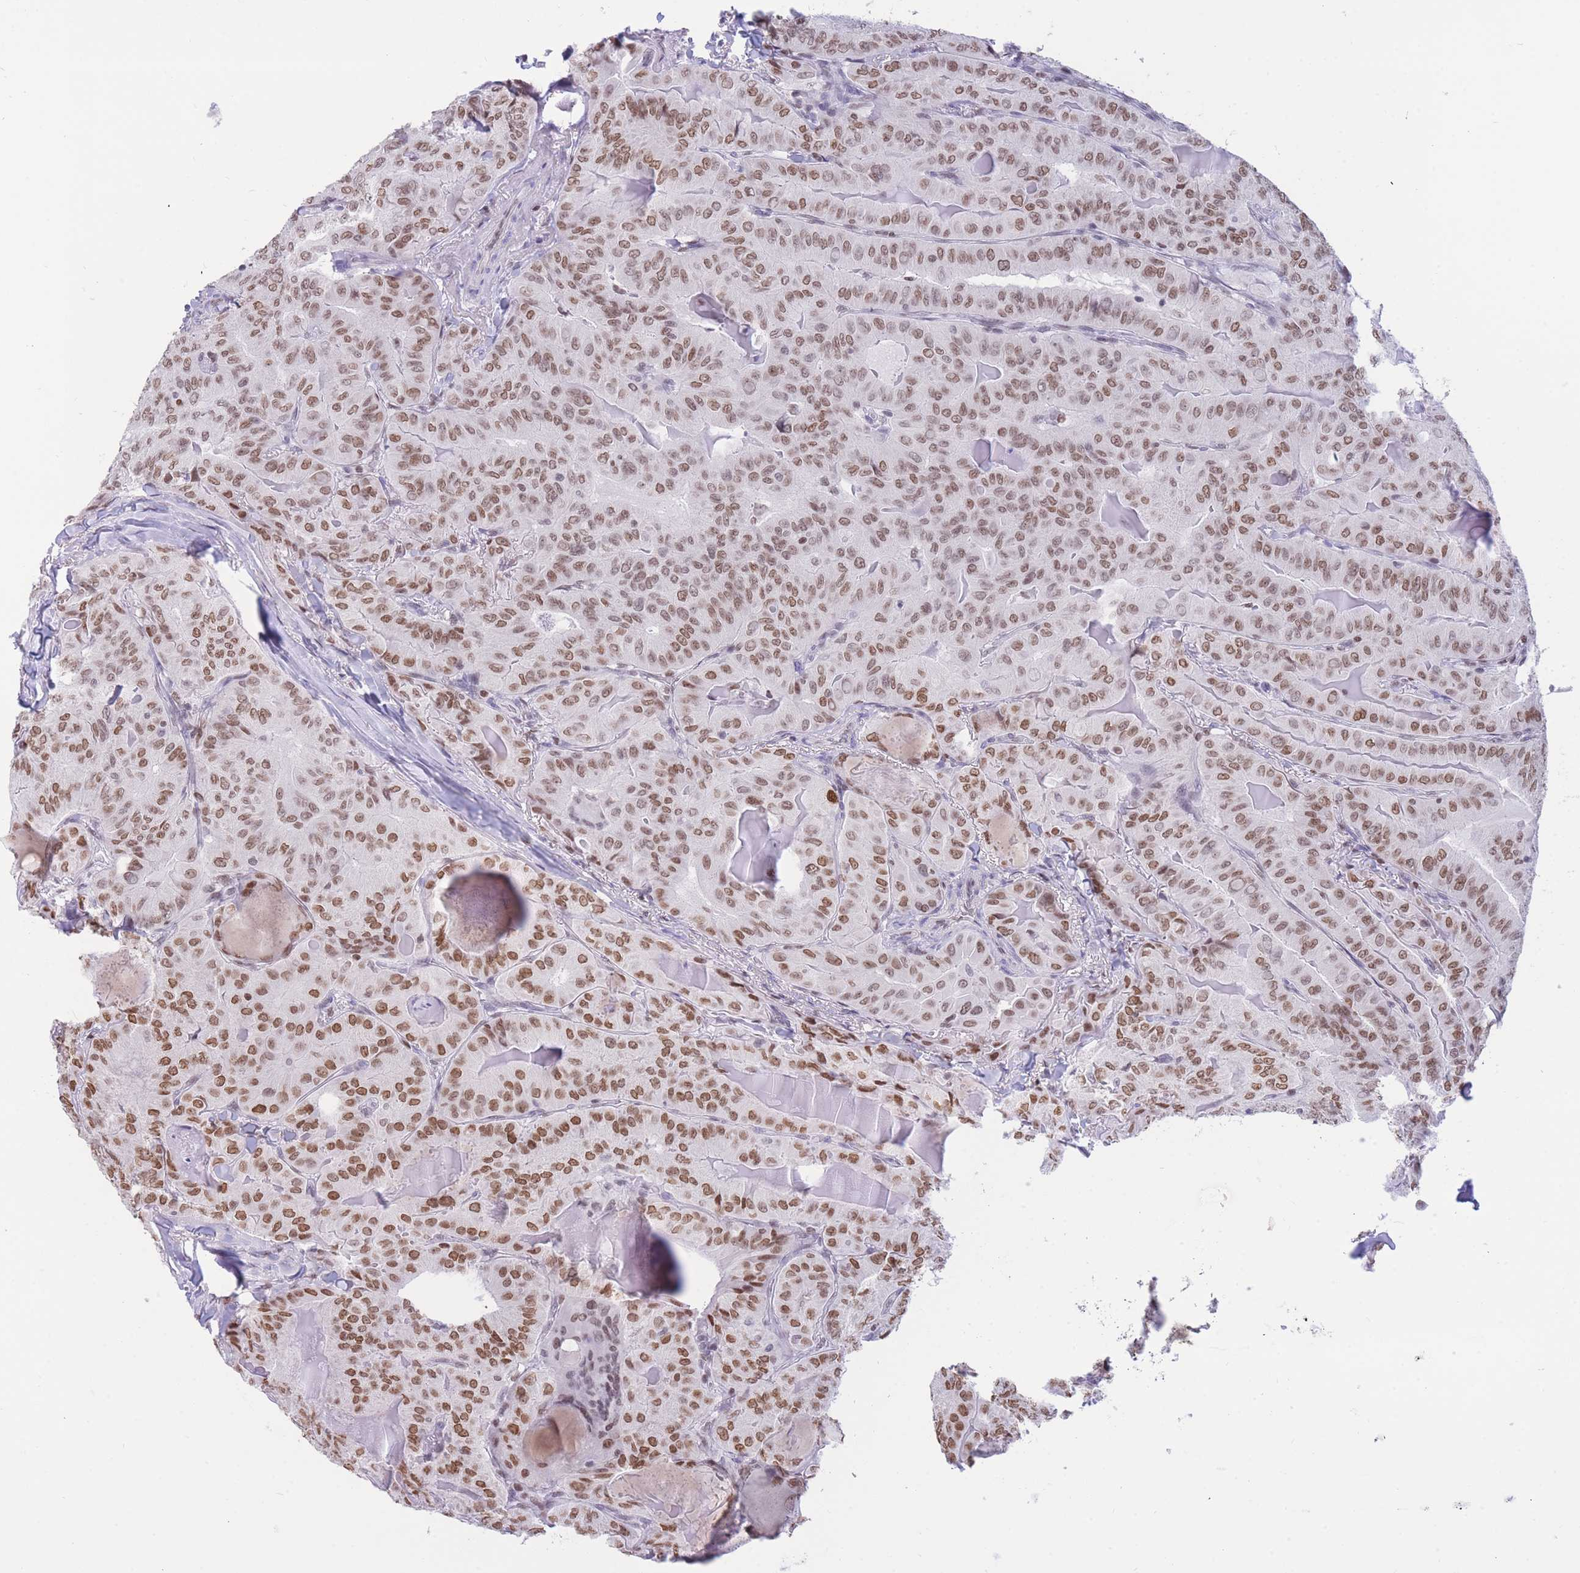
{"staining": {"intensity": "moderate", "quantity": ">75%", "location": "nuclear"}, "tissue": "thyroid cancer", "cell_type": "Tumor cells", "image_type": "cancer", "snomed": [{"axis": "morphology", "description": "Papillary adenocarcinoma, NOS"}, {"axis": "topography", "description": "Thyroid gland"}], "caption": "A high-resolution histopathology image shows IHC staining of papillary adenocarcinoma (thyroid), which demonstrates moderate nuclear expression in about >75% of tumor cells. (DAB (3,3'-diaminobenzidine) = brown stain, brightfield microscopy at high magnification).", "gene": "HMGN1", "patient": {"sex": "female", "age": 68}}